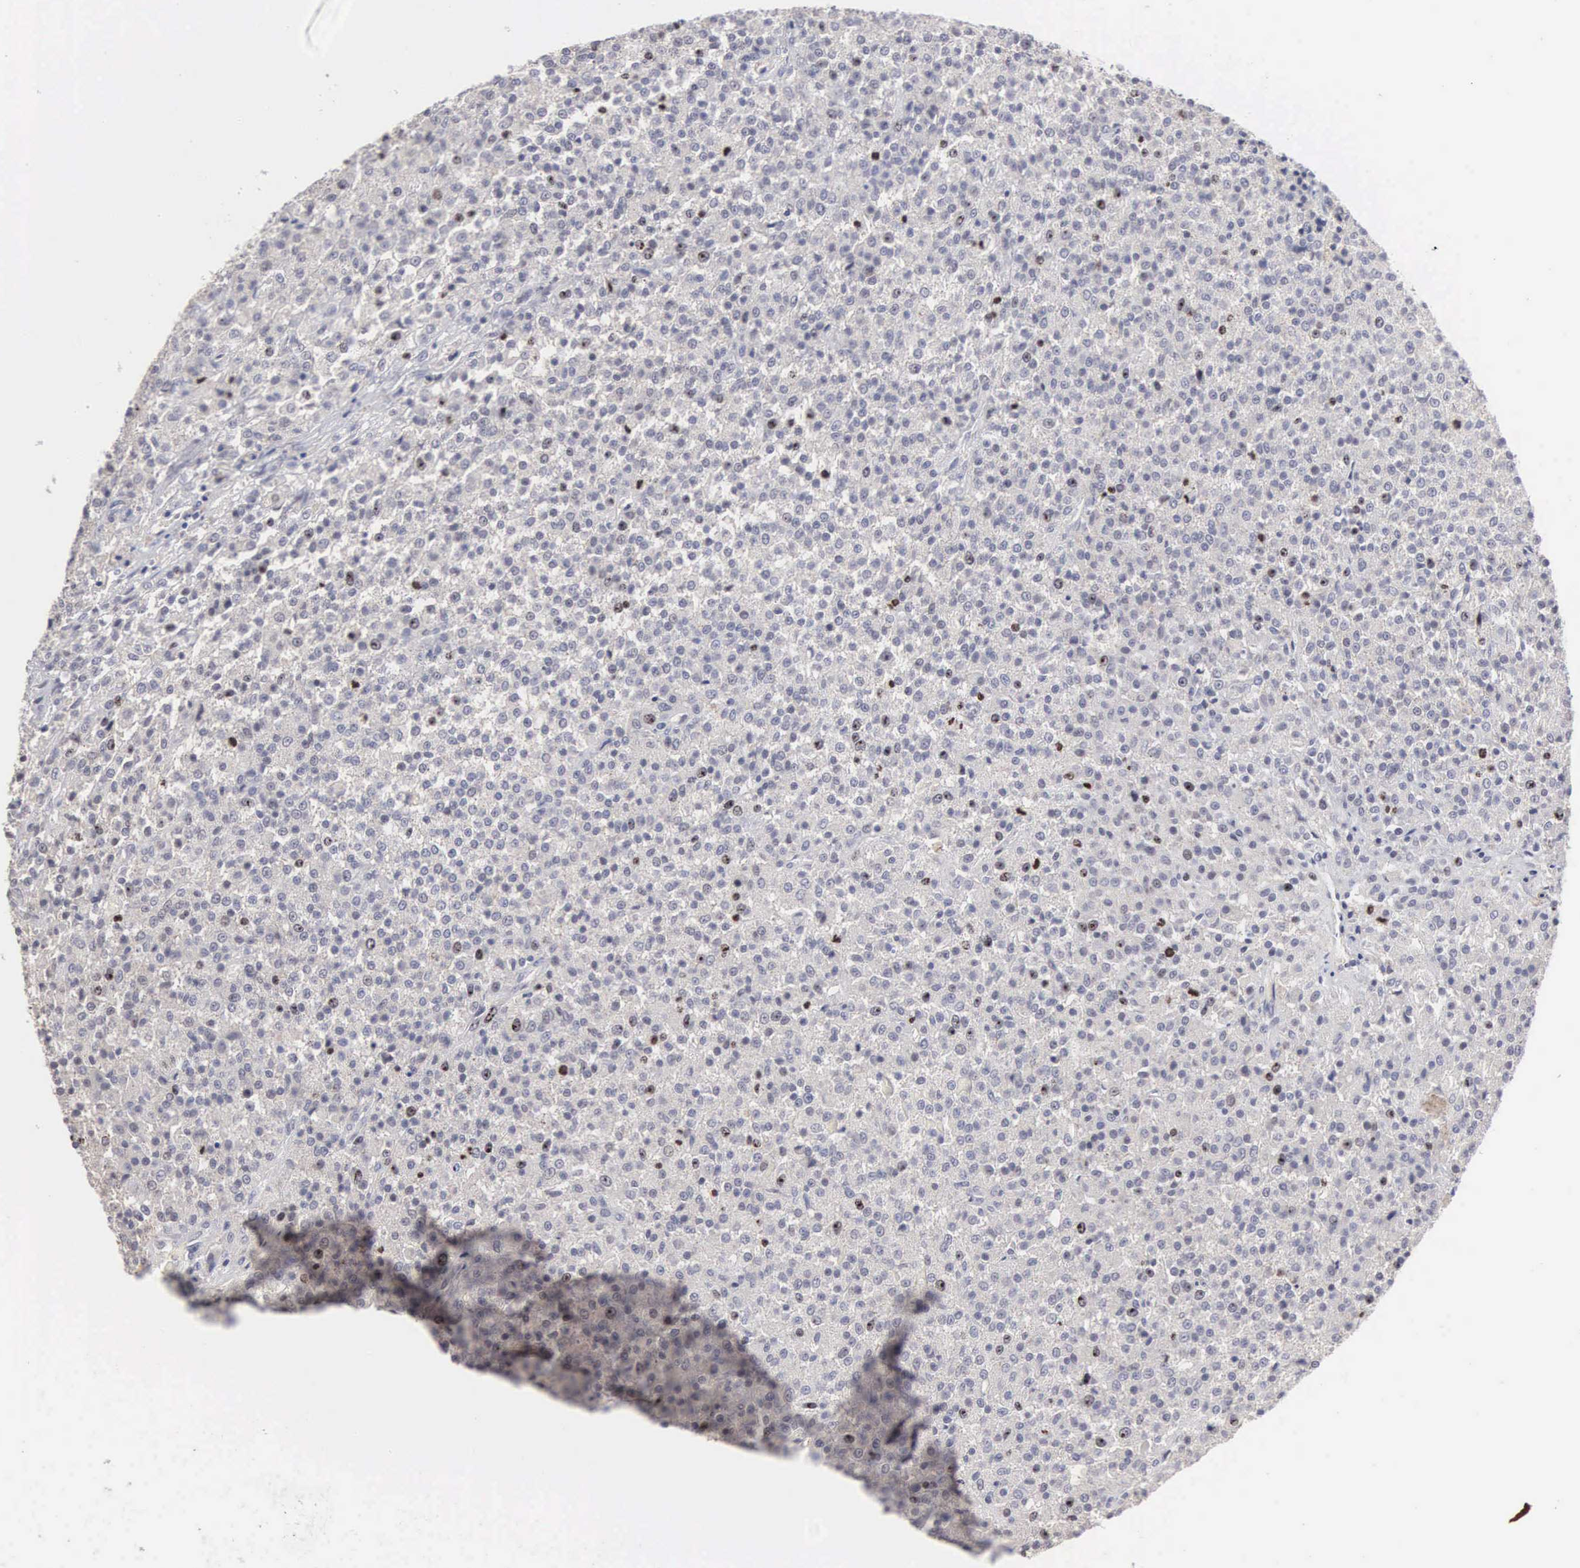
{"staining": {"intensity": "moderate", "quantity": "<25%", "location": "nuclear"}, "tissue": "testis cancer", "cell_type": "Tumor cells", "image_type": "cancer", "snomed": [{"axis": "morphology", "description": "Seminoma, NOS"}, {"axis": "topography", "description": "Testis"}], "caption": "A high-resolution histopathology image shows immunohistochemistry staining of testis seminoma, which shows moderate nuclear positivity in about <25% of tumor cells.", "gene": "KDM6A", "patient": {"sex": "male", "age": 59}}